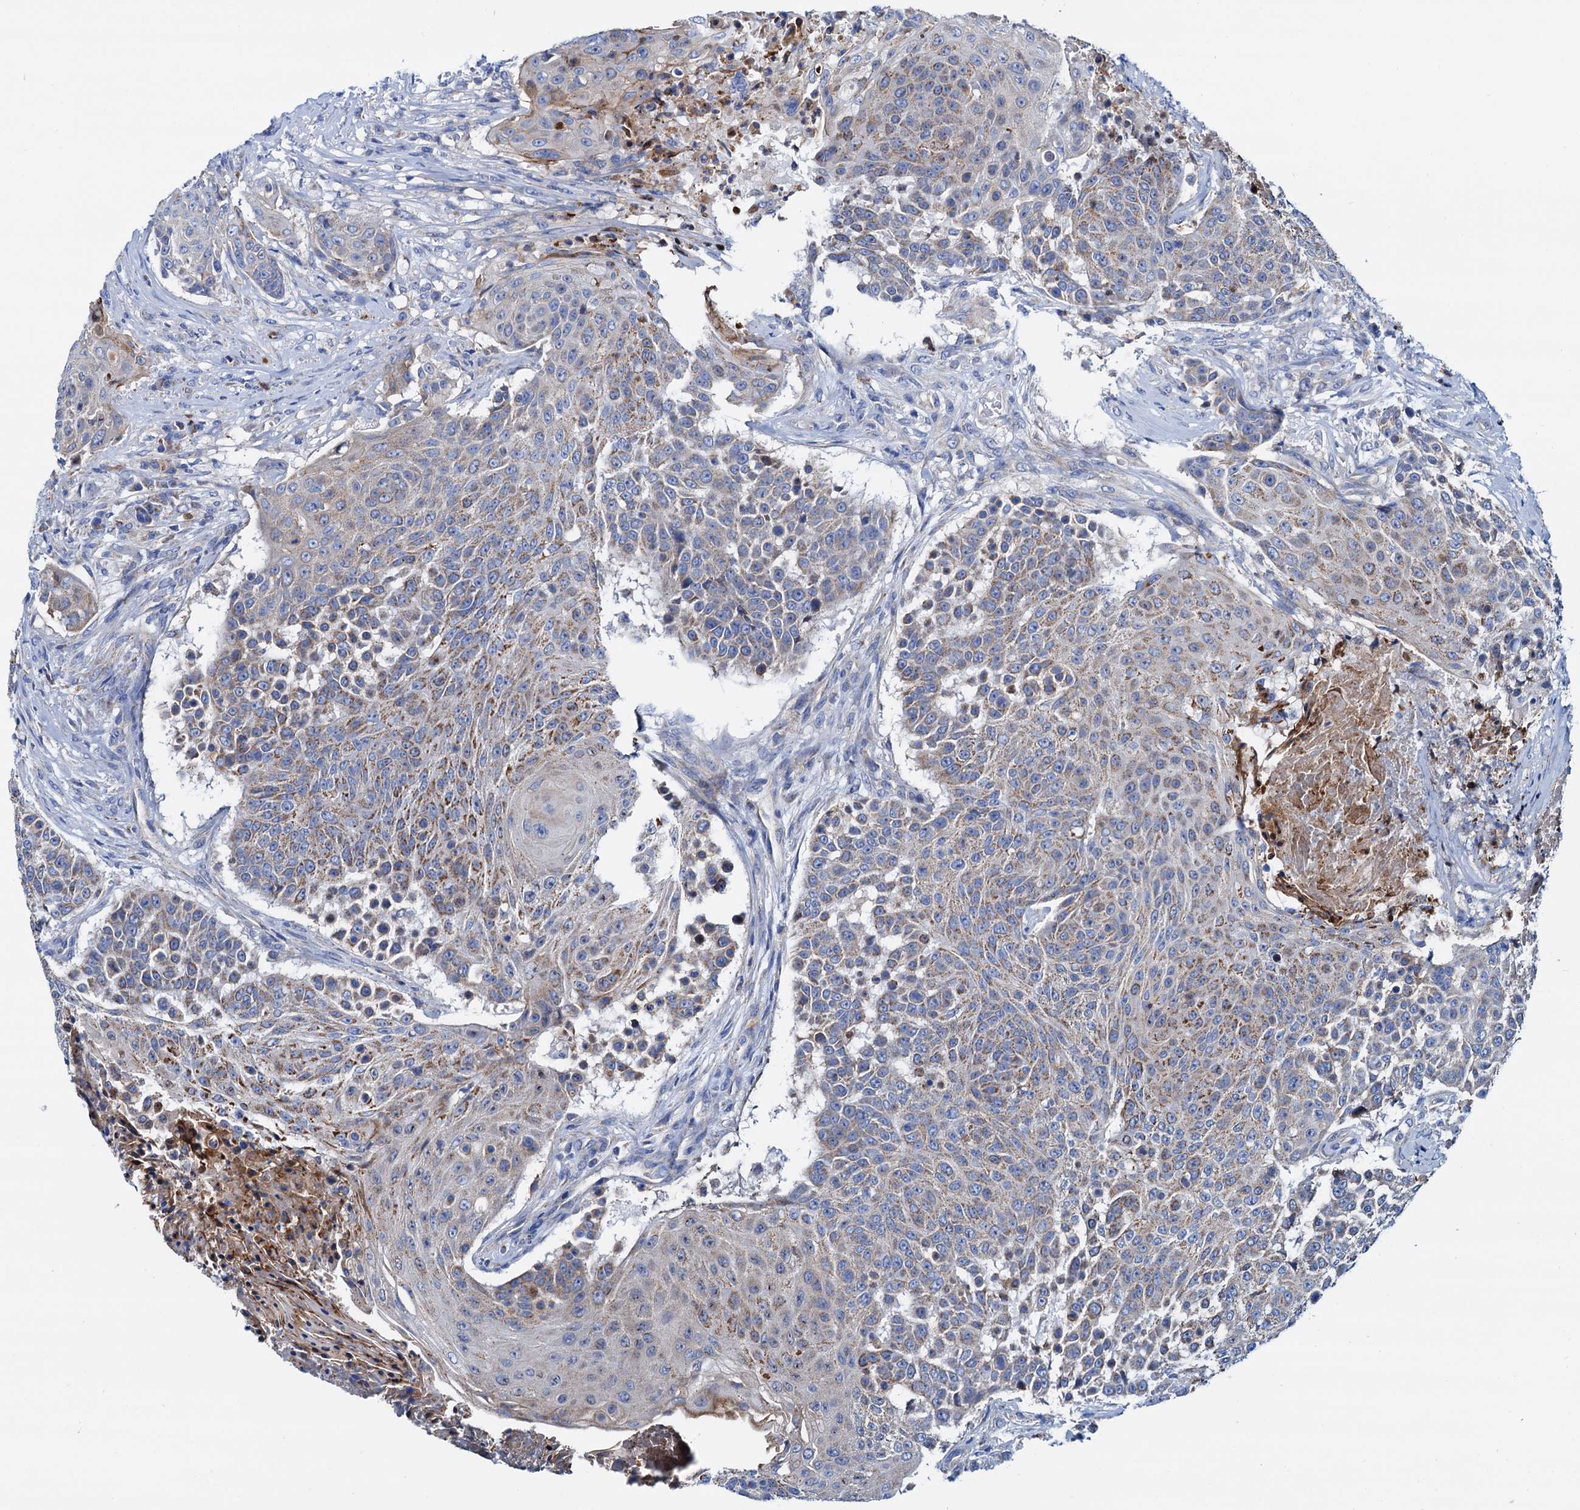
{"staining": {"intensity": "moderate", "quantity": "<25%", "location": "cytoplasmic/membranous"}, "tissue": "urothelial cancer", "cell_type": "Tumor cells", "image_type": "cancer", "snomed": [{"axis": "morphology", "description": "Urothelial carcinoma, High grade"}, {"axis": "topography", "description": "Urinary bladder"}], "caption": "Protein positivity by immunohistochemistry demonstrates moderate cytoplasmic/membranous staining in approximately <25% of tumor cells in high-grade urothelial carcinoma.", "gene": "RASSF9", "patient": {"sex": "female", "age": 63}}